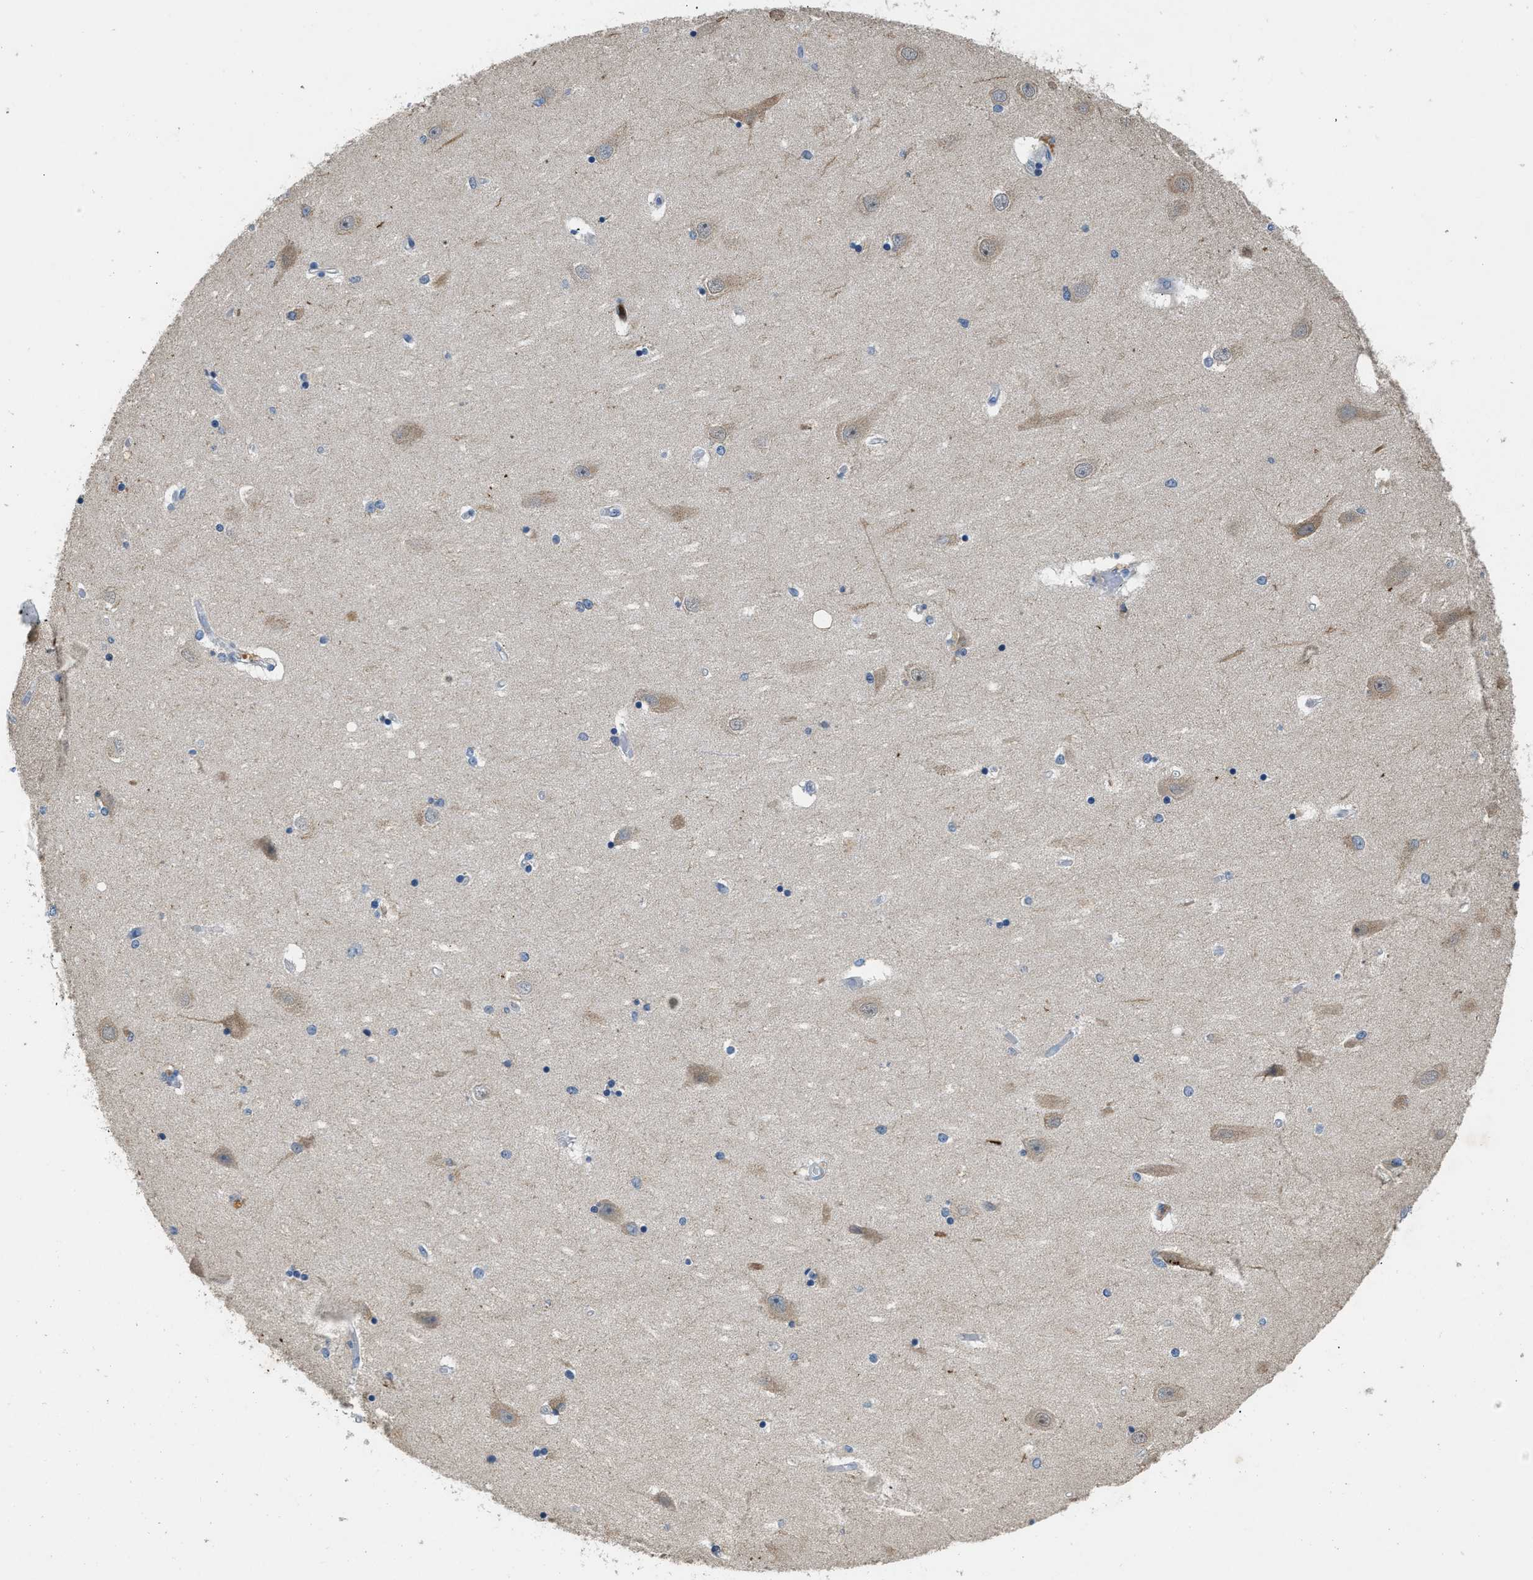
{"staining": {"intensity": "weak", "quantity": "<25%", "location": "cytoplasmic/membranous"}, "tissue": "hippocampus", "cell_type": "Glial cells", "image_type": "normal", "snomed": [{"axis": "morphology", "description": "Normal tissue, NOS"}, {"axis": "topography", "description": "Hippocampus"}], "caption": "An image of human hippocampus is negative for staining in glial cells.", "gene": "TOMM34", "patient": {"sex": "female", "age": 54}}